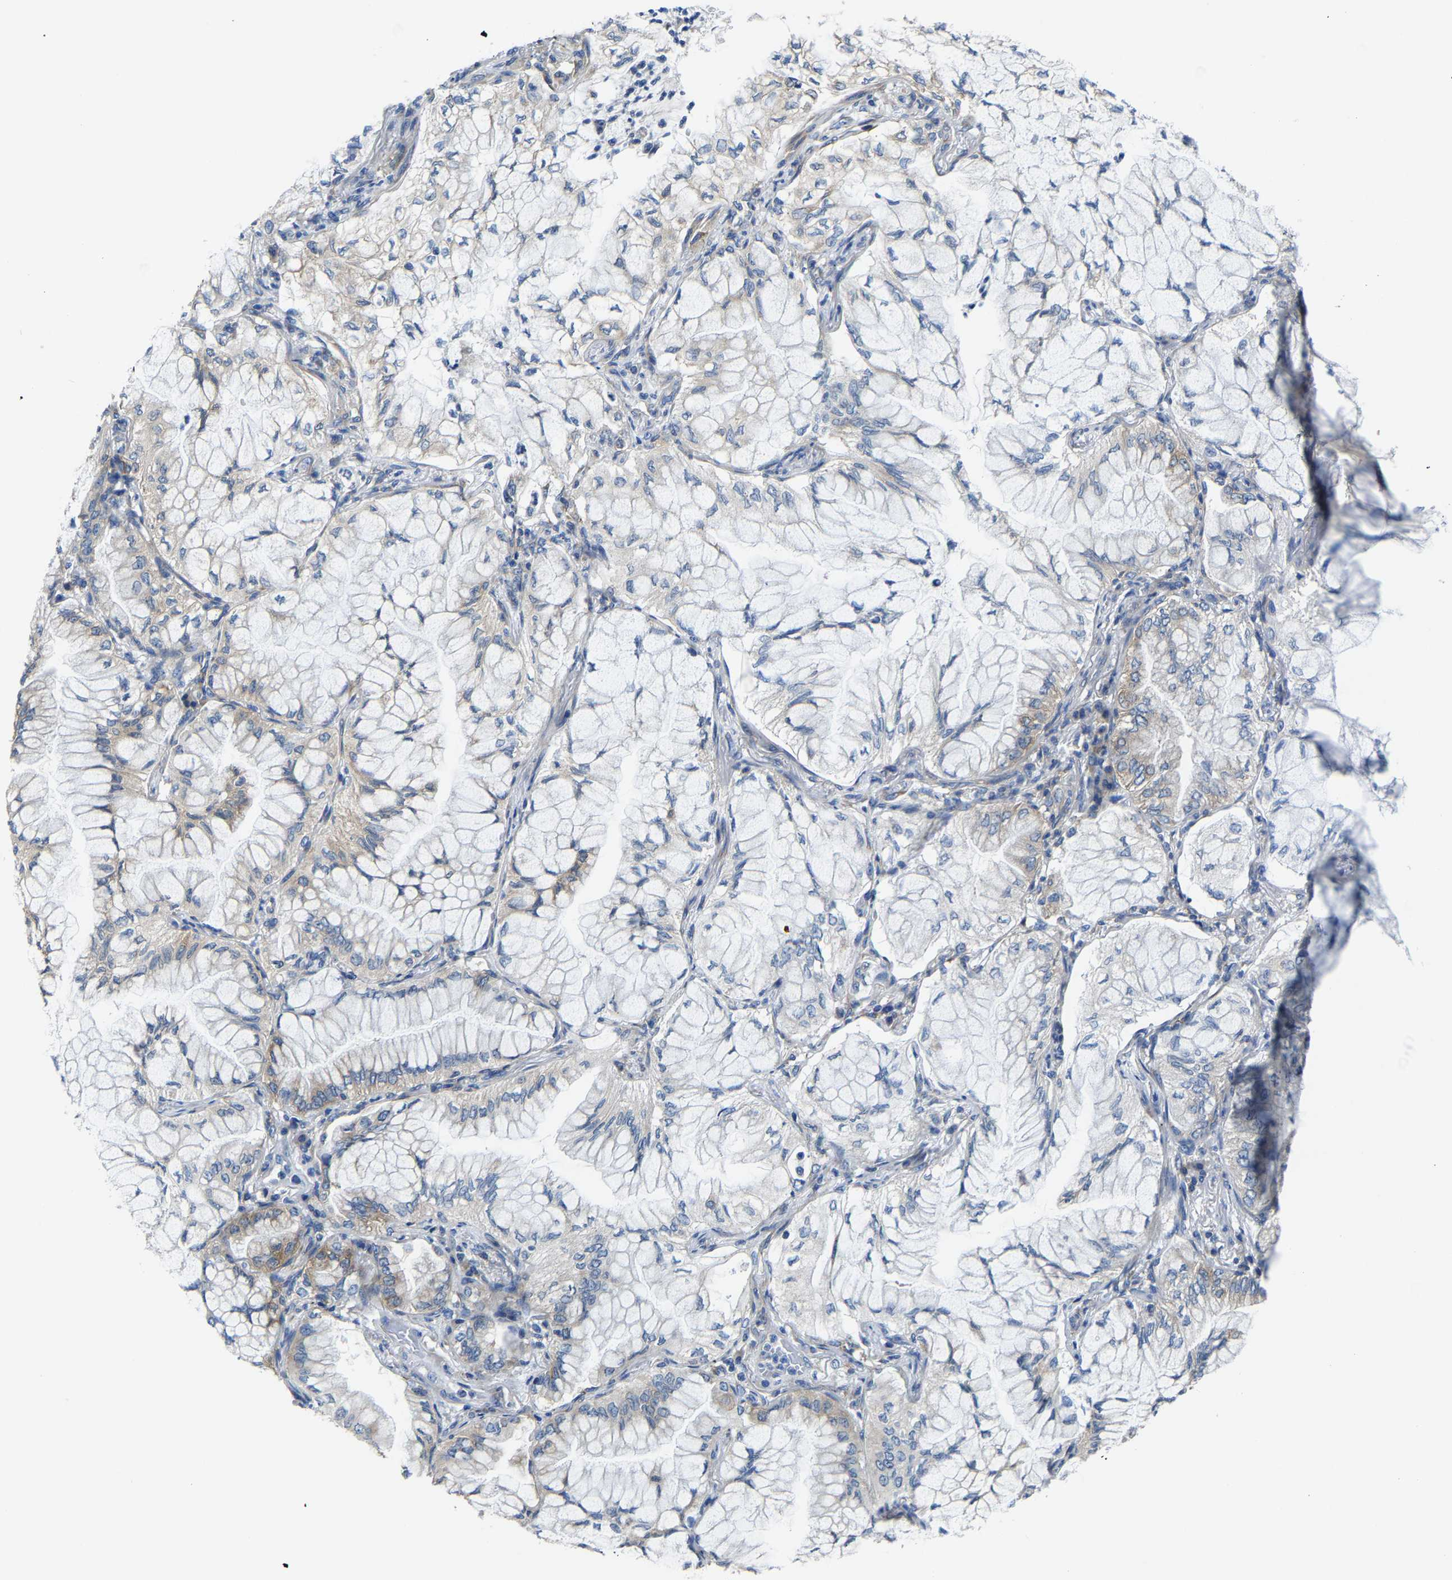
{"staining": {"intensity": "moderate", "quantity": "25%-75%", "location": "cytoplasmic/membranous"}, "tissue": "lung cancer", "cell_type": "Tumor cells", "image_type": "cancer", "snomed": [{"axis": "morphology", "description": "Adenocarcinoma, NOS"}, {"axis": "topography", "description": "Lung"}], "caption": "Moderate cytoplasmic/membranous staining for a protein is seen in approximately 25%-75% of tumor cells of adenocarcinoma (lung) using immunohistochemistry.", "gene": "G3BP2", "patient": {"sex": "female", "age": 70}}